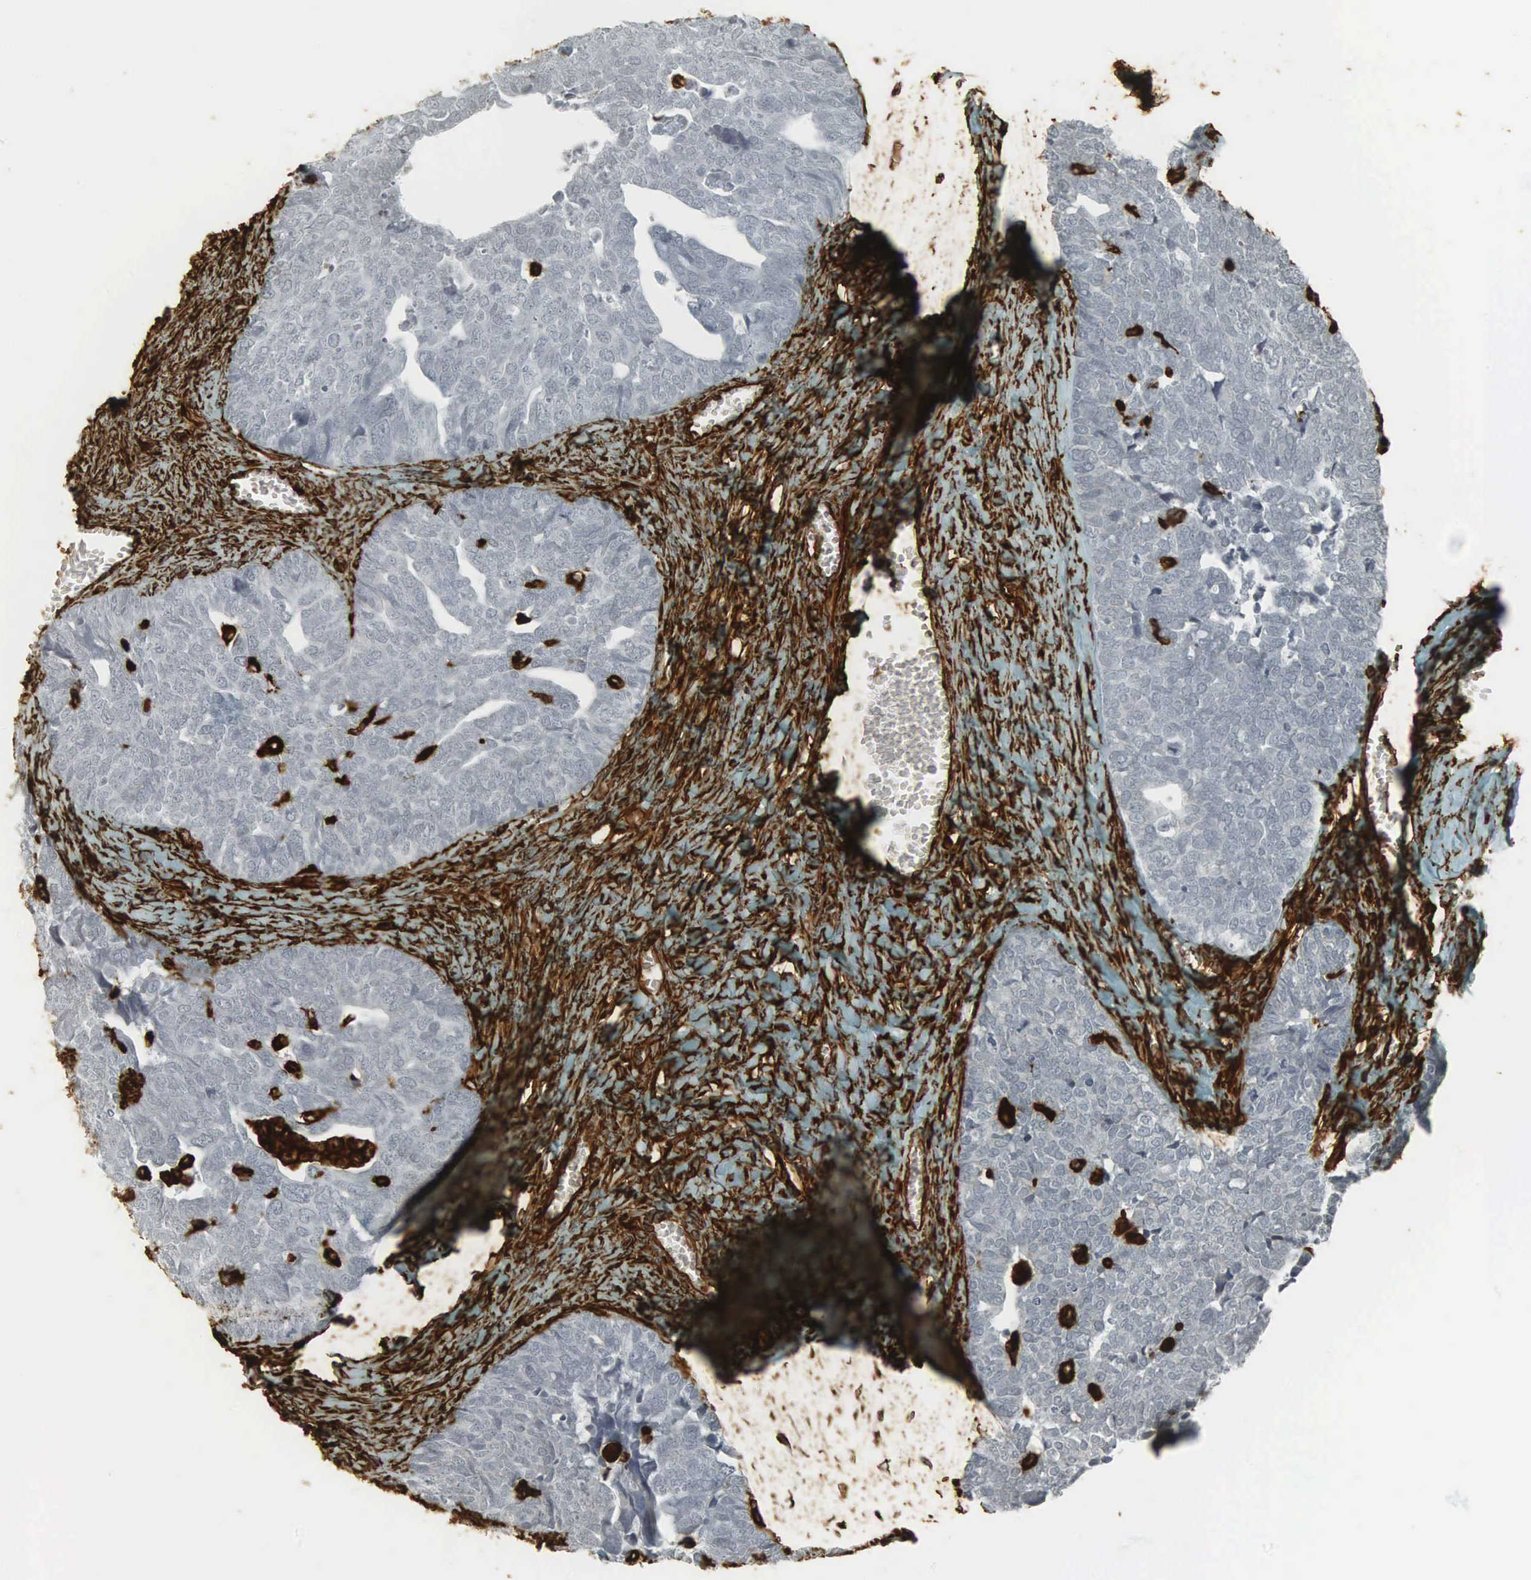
{"staining": {"intensity": "moderate", "quantity": "<25%", "location": "cytoplasmic/membranous"}, "tissue": "ovarian cancer", "cell_type": "Tumor cells", "image_type": "cancer", "snomed": [{"axis": "morphology", "description": "Cystadenocarcinoma, serous, NOS"}, {"axis": "topography", "description": "Ovary"}], "caption": "Immunohistochemical staining of human ovarian cancer shows low levels of moderate cytoplasmic/membranous protein staining in approximately <25% of tumor cells.", "gene": "VIM", "patient": {"sex": "female", "age": 77}}